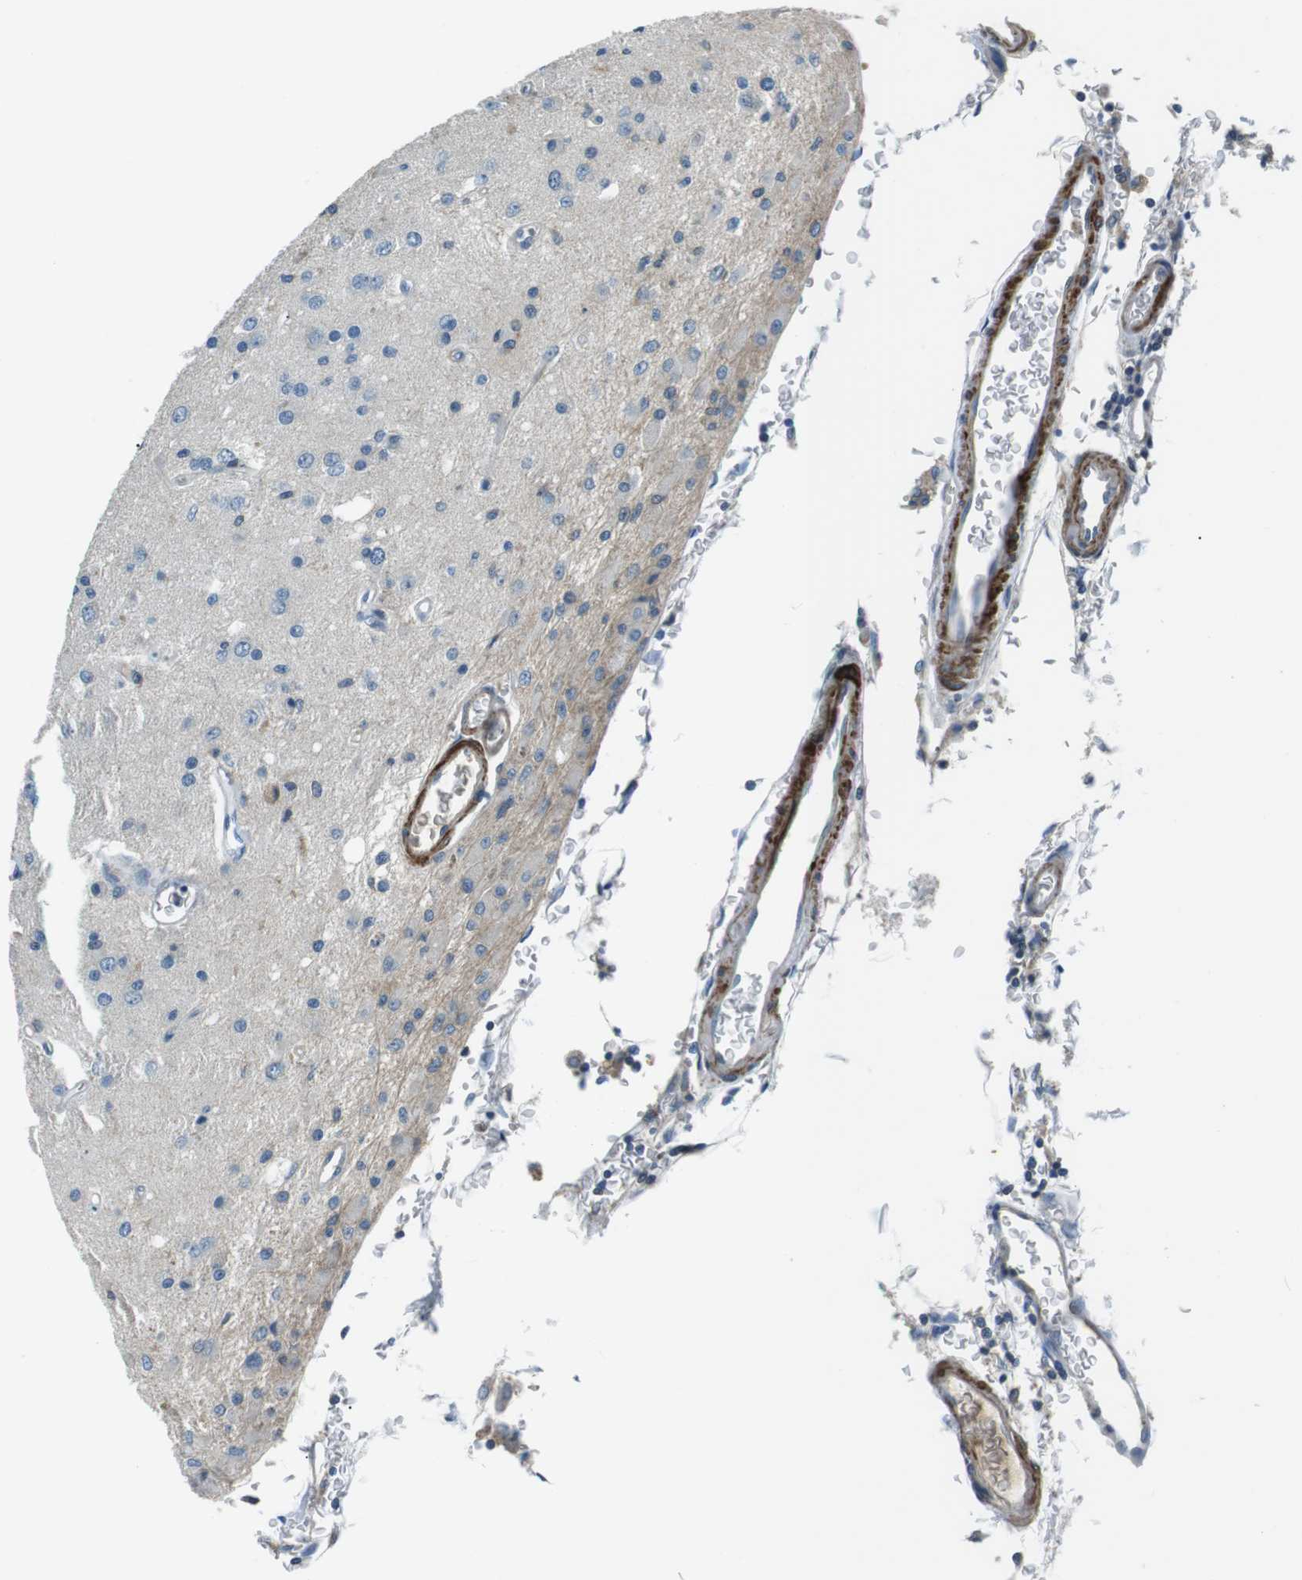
{"staining": {"intensity": "negative", "quantity": "none", "location": "none"}, "tissue": "glioma", "cell_type": "Tumor cells", "image_type": "cancer", "snomed": [{"axis": "morphology", "description": "Normal tissue, NOS"}, {"axis": "morphology", "description": "Glioma, malignant, High grade"}, {"axis": "topography", "description": "Cerebral cortex"}], "caption": "Tumor cells are negative for brown protein staining in malignant glioma (high-grade).", "gene": "ARVCF", "patient": {"sex": "male", "age": 77}}